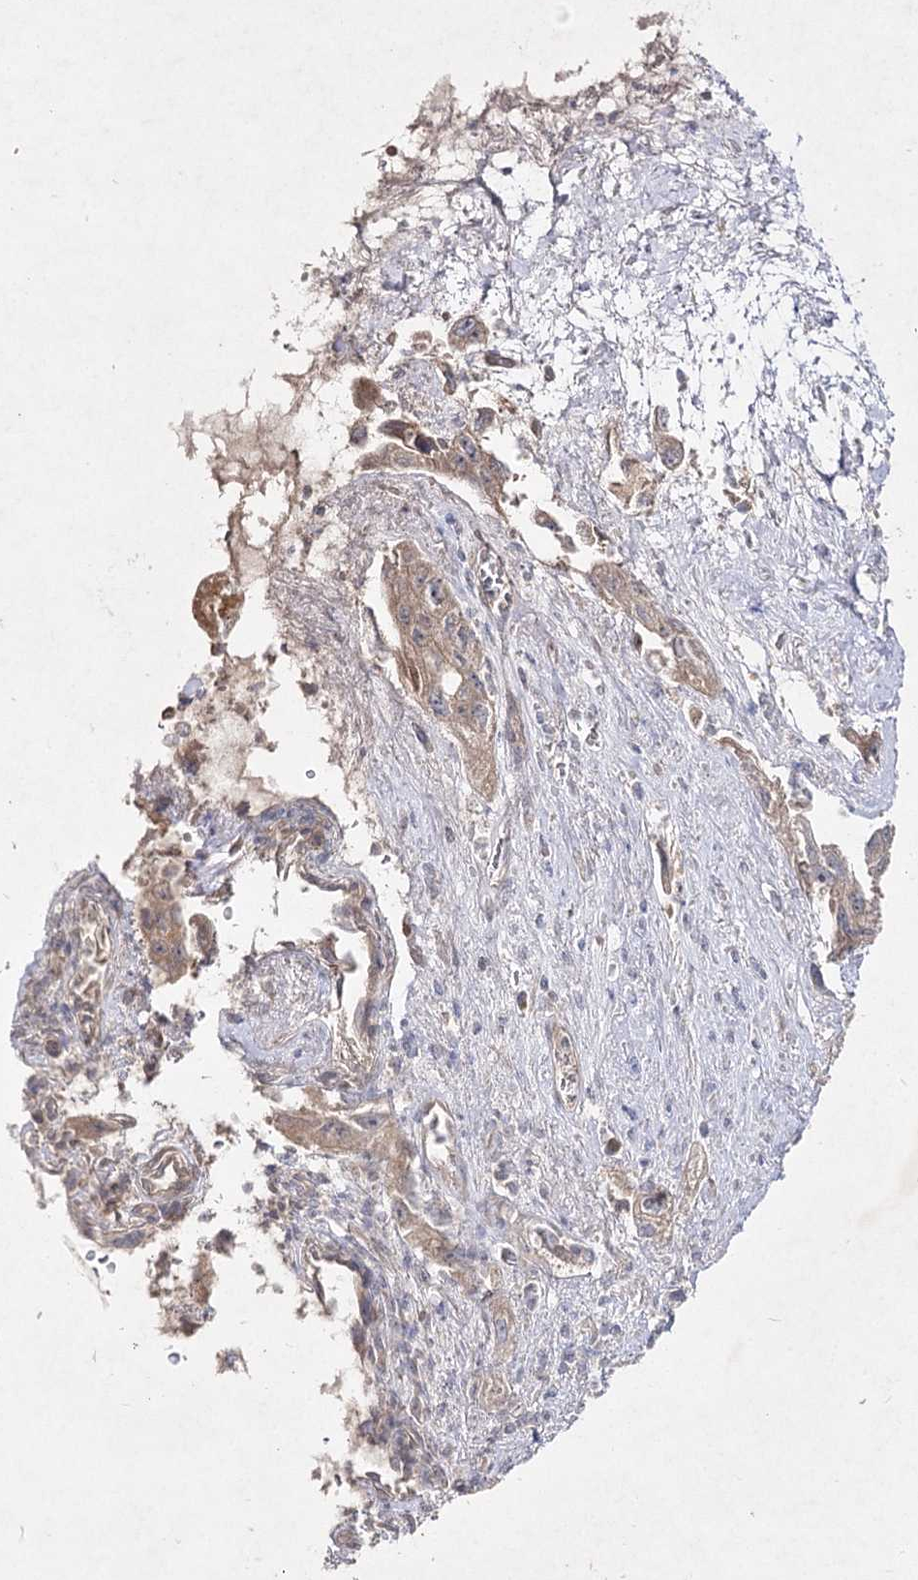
{"staining": {"intensity": "weak", "quantity": ">75%", "location": "cytoplasmic/membranous"}, "tissue": "pancreatic cancer", "cell_type": "Tumor cells", "image_type": "cancer", "snomed": [{"axis": "morphology", "description": "Adenocarcinoma, NOS"}, {"axis": "topography", "description": "Pancreas"}], "caption": "Pancreatic adenocarcinoma was stained to show a protein in brown. There is low levels of weak cytoplasmic/membranous staining in approximately >75% of tumor cells. The staining is performed using DAB (3,3'-diaminobenzidine) brown chromogen to label protein expression. The nuclei are counter-stained blue using hematoxylin.", "gene": "CIB2", "patient": {"sex": "female", "age": 73}}